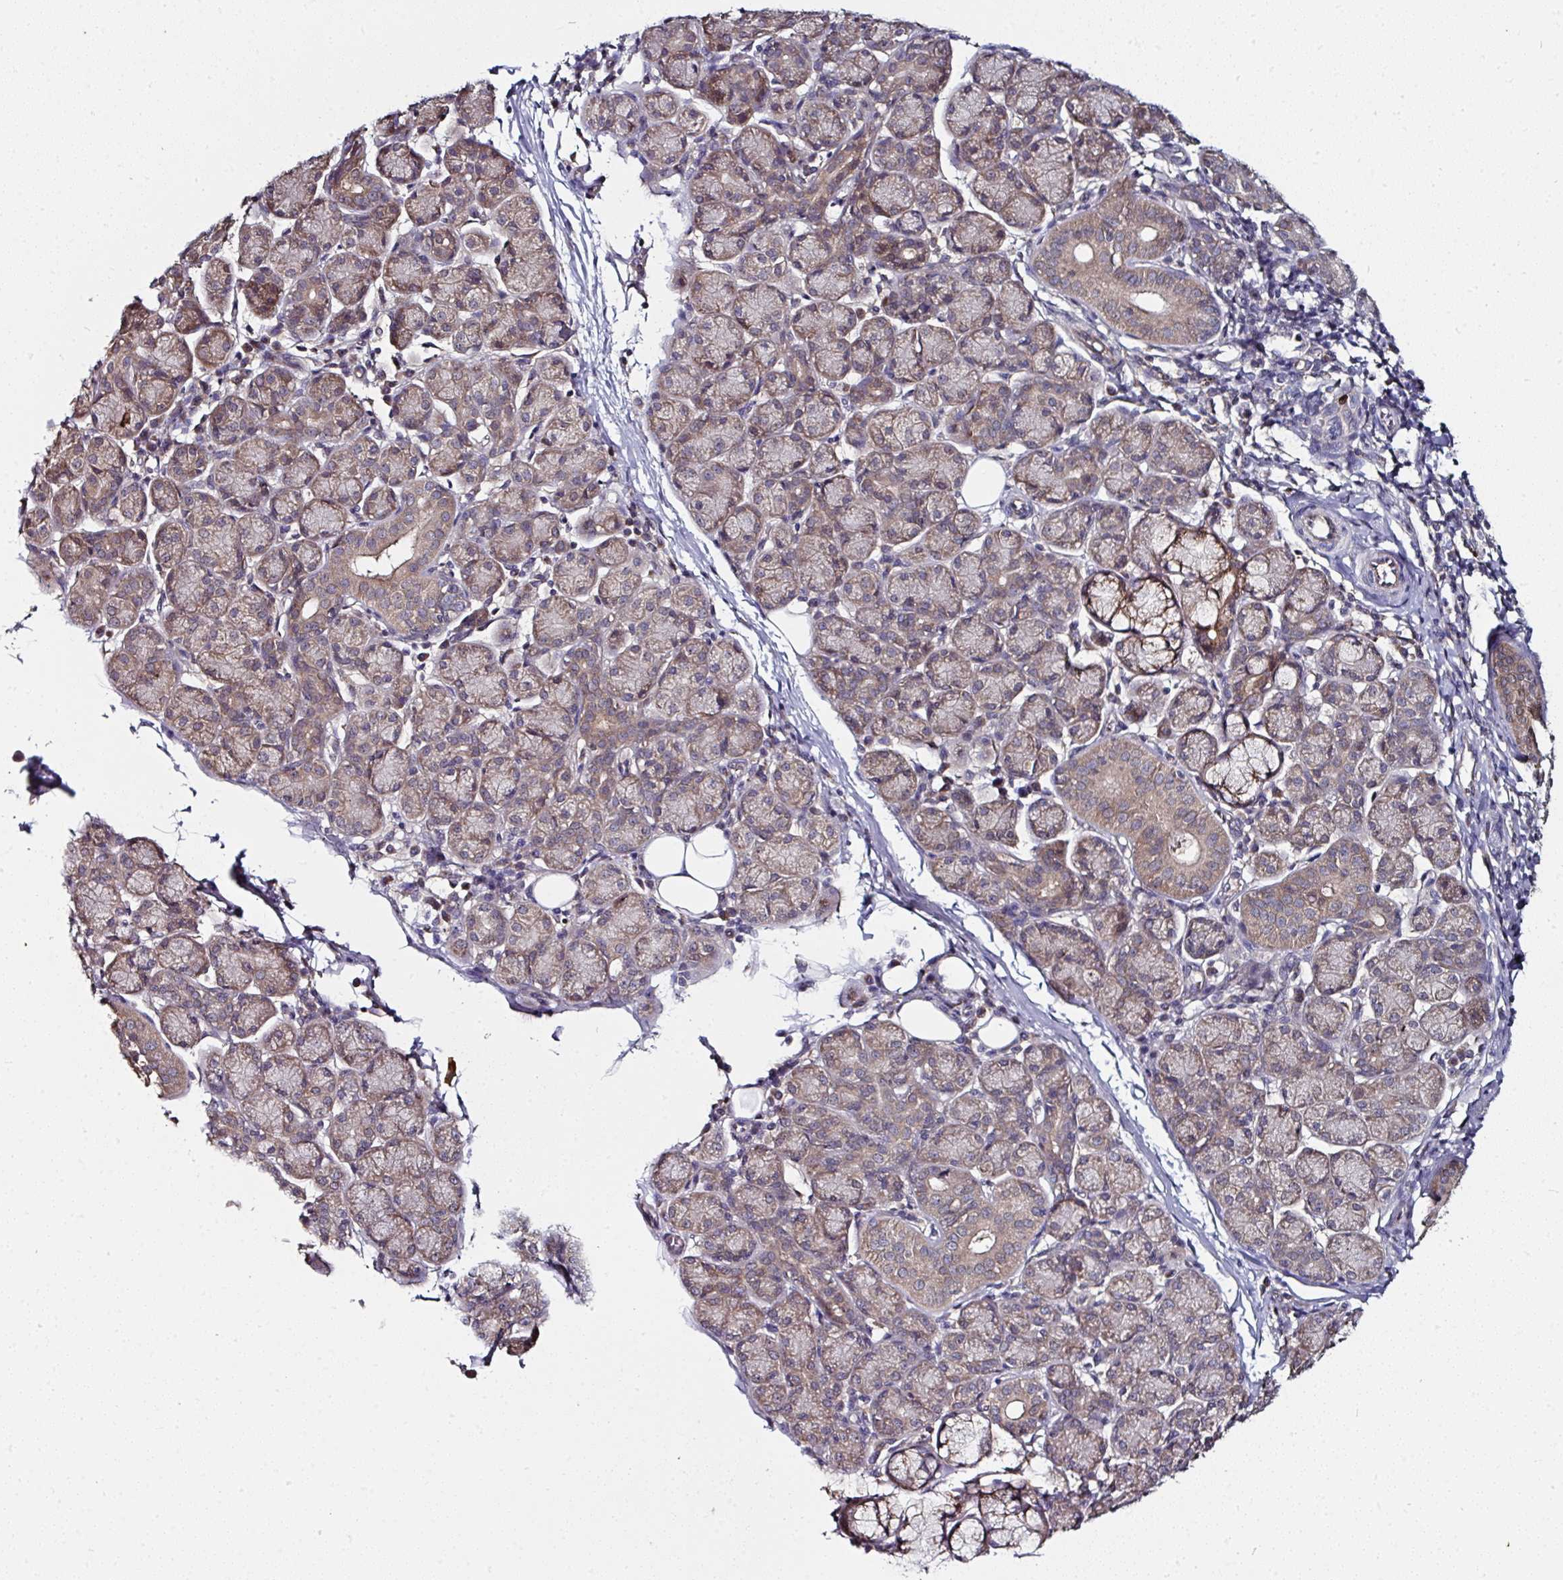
{"staining": {"intensity": "moderate", "quantity": "25%-75%", "location": "cytoplasmic/membranous"}, "tissue": "salivary gland", "cell_type": "Glandular cells", "image_type": "normal", "snomed": [{"axis": "morphology", "description": "Normal tissue, NOS"}, {"axis": "morphology", "description": "Inflammation, NOS"}, {"axis": "topography", "description": "Lymph node"}, {"axis": "topography", "description": "Salivary gland"}], "caption": "The image demonstrates immunohistochemical staining of normal salivary gland. There is moderate cytoplasmic/membranous expression is present in approximately 25%-75% of glandular cells.", "gene": "CTDSP2", "patient": {"sex": "male", "age": 3}}